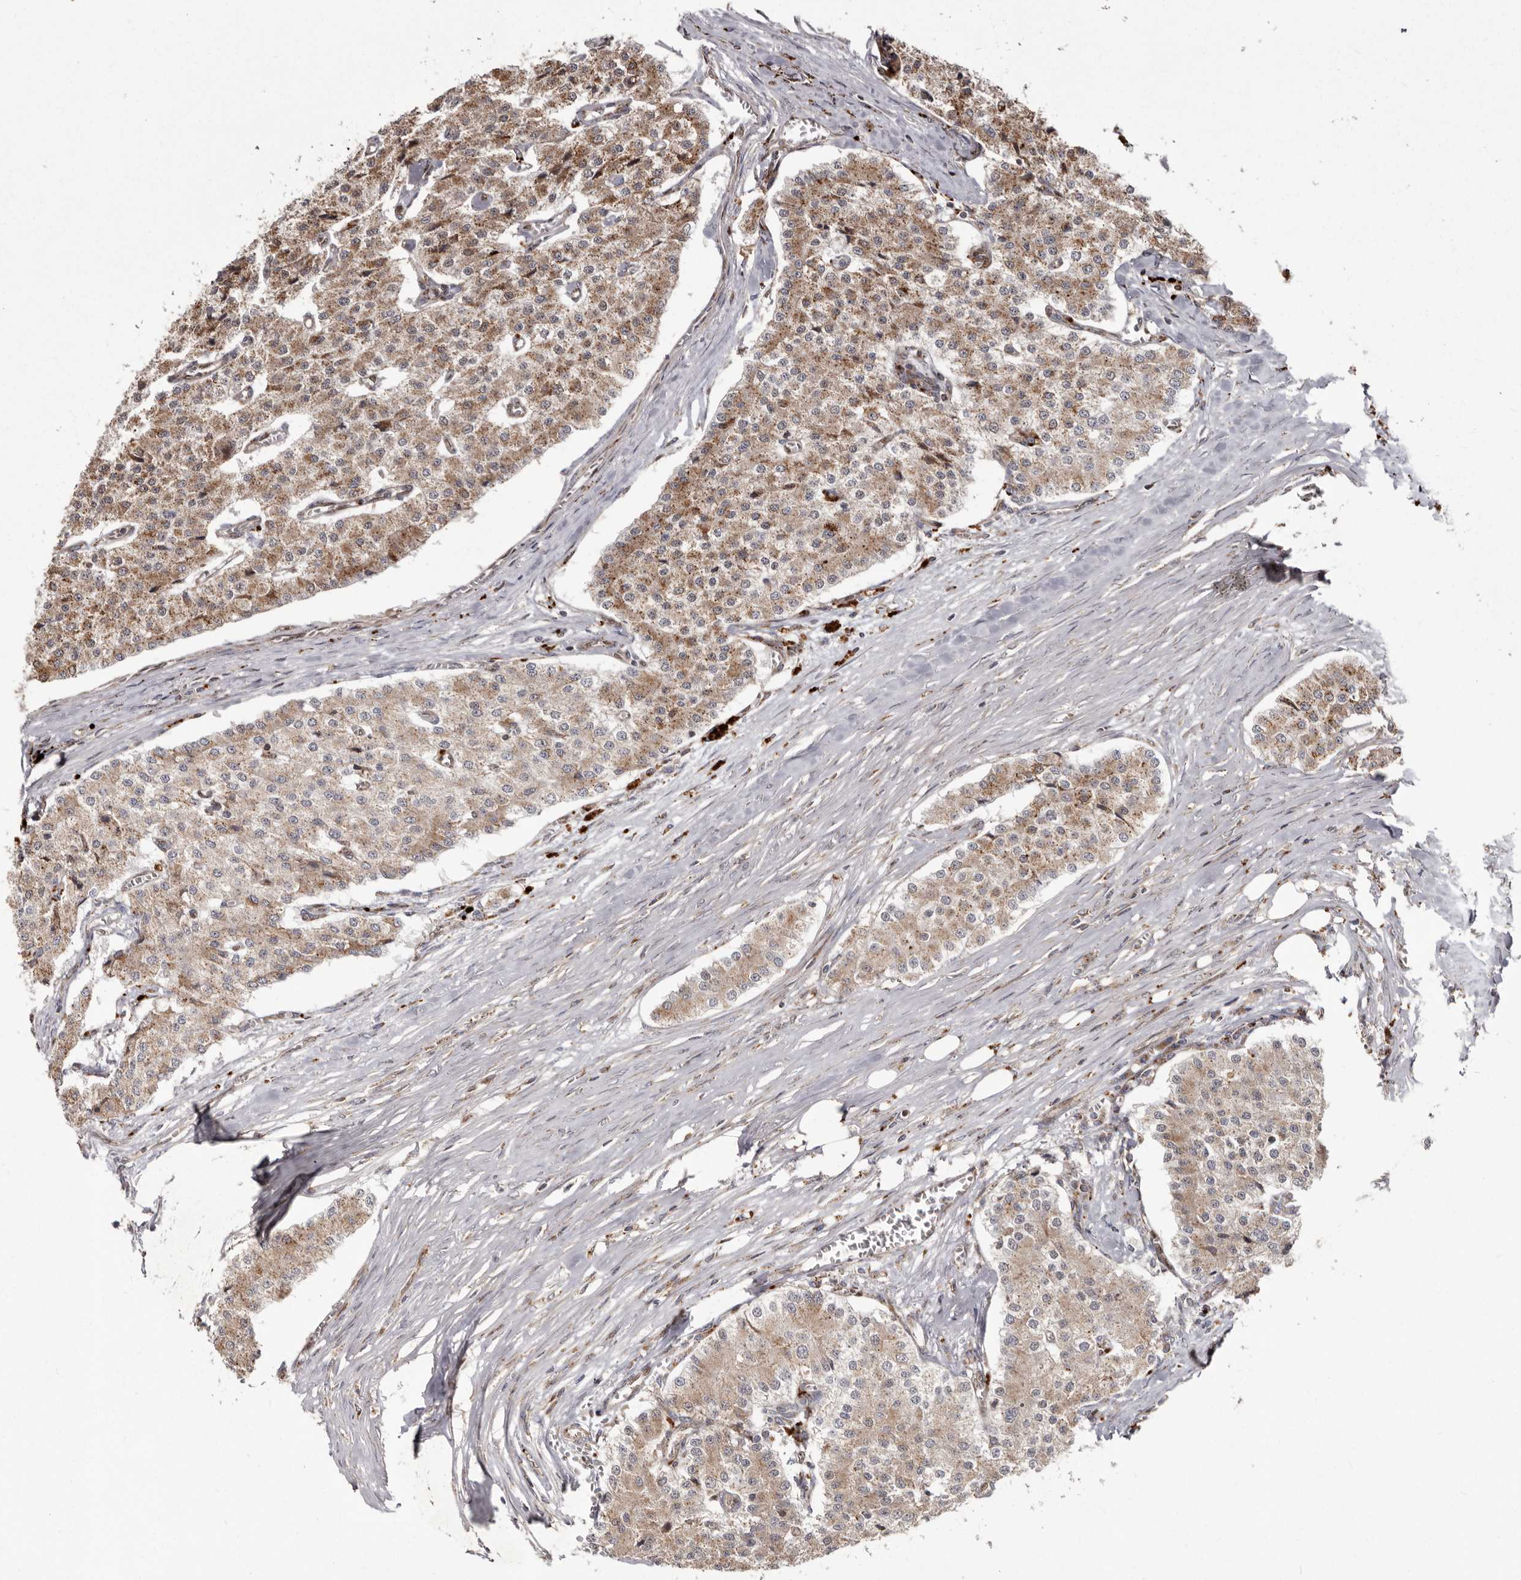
{"staining": {"intensity": "moderate", "quantity": ">75%", "location": "cytoplasmic/membranous"}, "tissue": "carcinoid", "cell_type": "Tumor cells", "image_type": "cancer", "snomed": [{"axis": "morphology", "description": "Carcinoid, malignant, NOS"}, {"axis": "topography", "description": "Colon"}], "caption": "An image showing moderate cytoplasmic/membranous staining in about >75% of tumor cells in malignant carcinoid, as visualized by brown immunohistochemical staining.", "gene": "NUP43", "patient": {"sex": "female", "age": 52}}